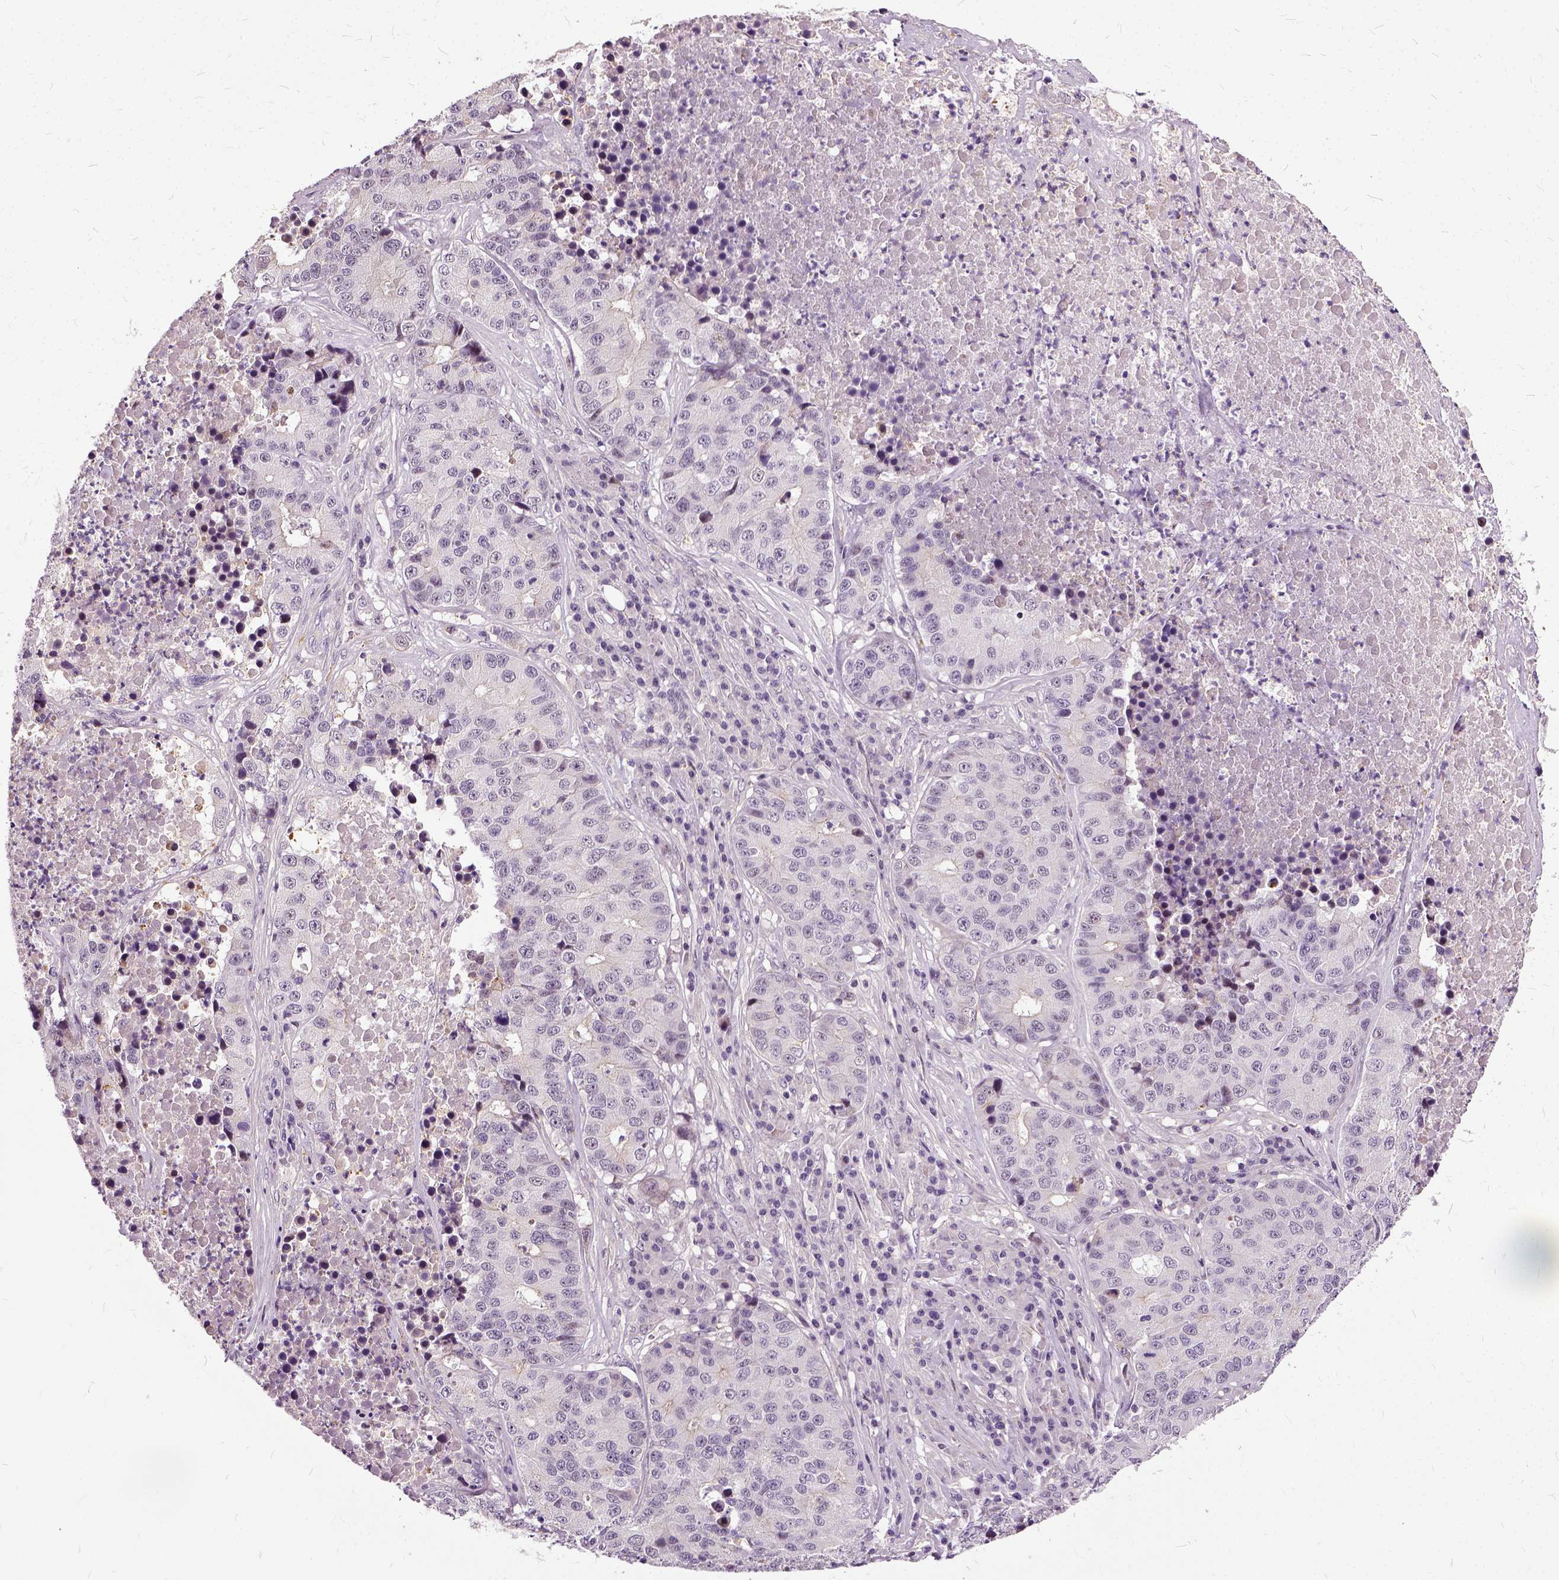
{"staining": {"intensity": "negative", "quantity": "none", "location": "none"}, "tissue": "stomach cancer", "cell_type": "Tumor cells", "image_type": "cancer", "snomed": [{"axis": "morphology", "description": "Adenocarcinoma, NOS"}, {"axis": "topography", "description": "Stomach"}], "caption": "A histopathology image of stomach adenocarcinoma stained for a protein displays no brown staining in tumor cells.", "gene": "ILRUN", "patient": {"sex": "male", "age": 71}}